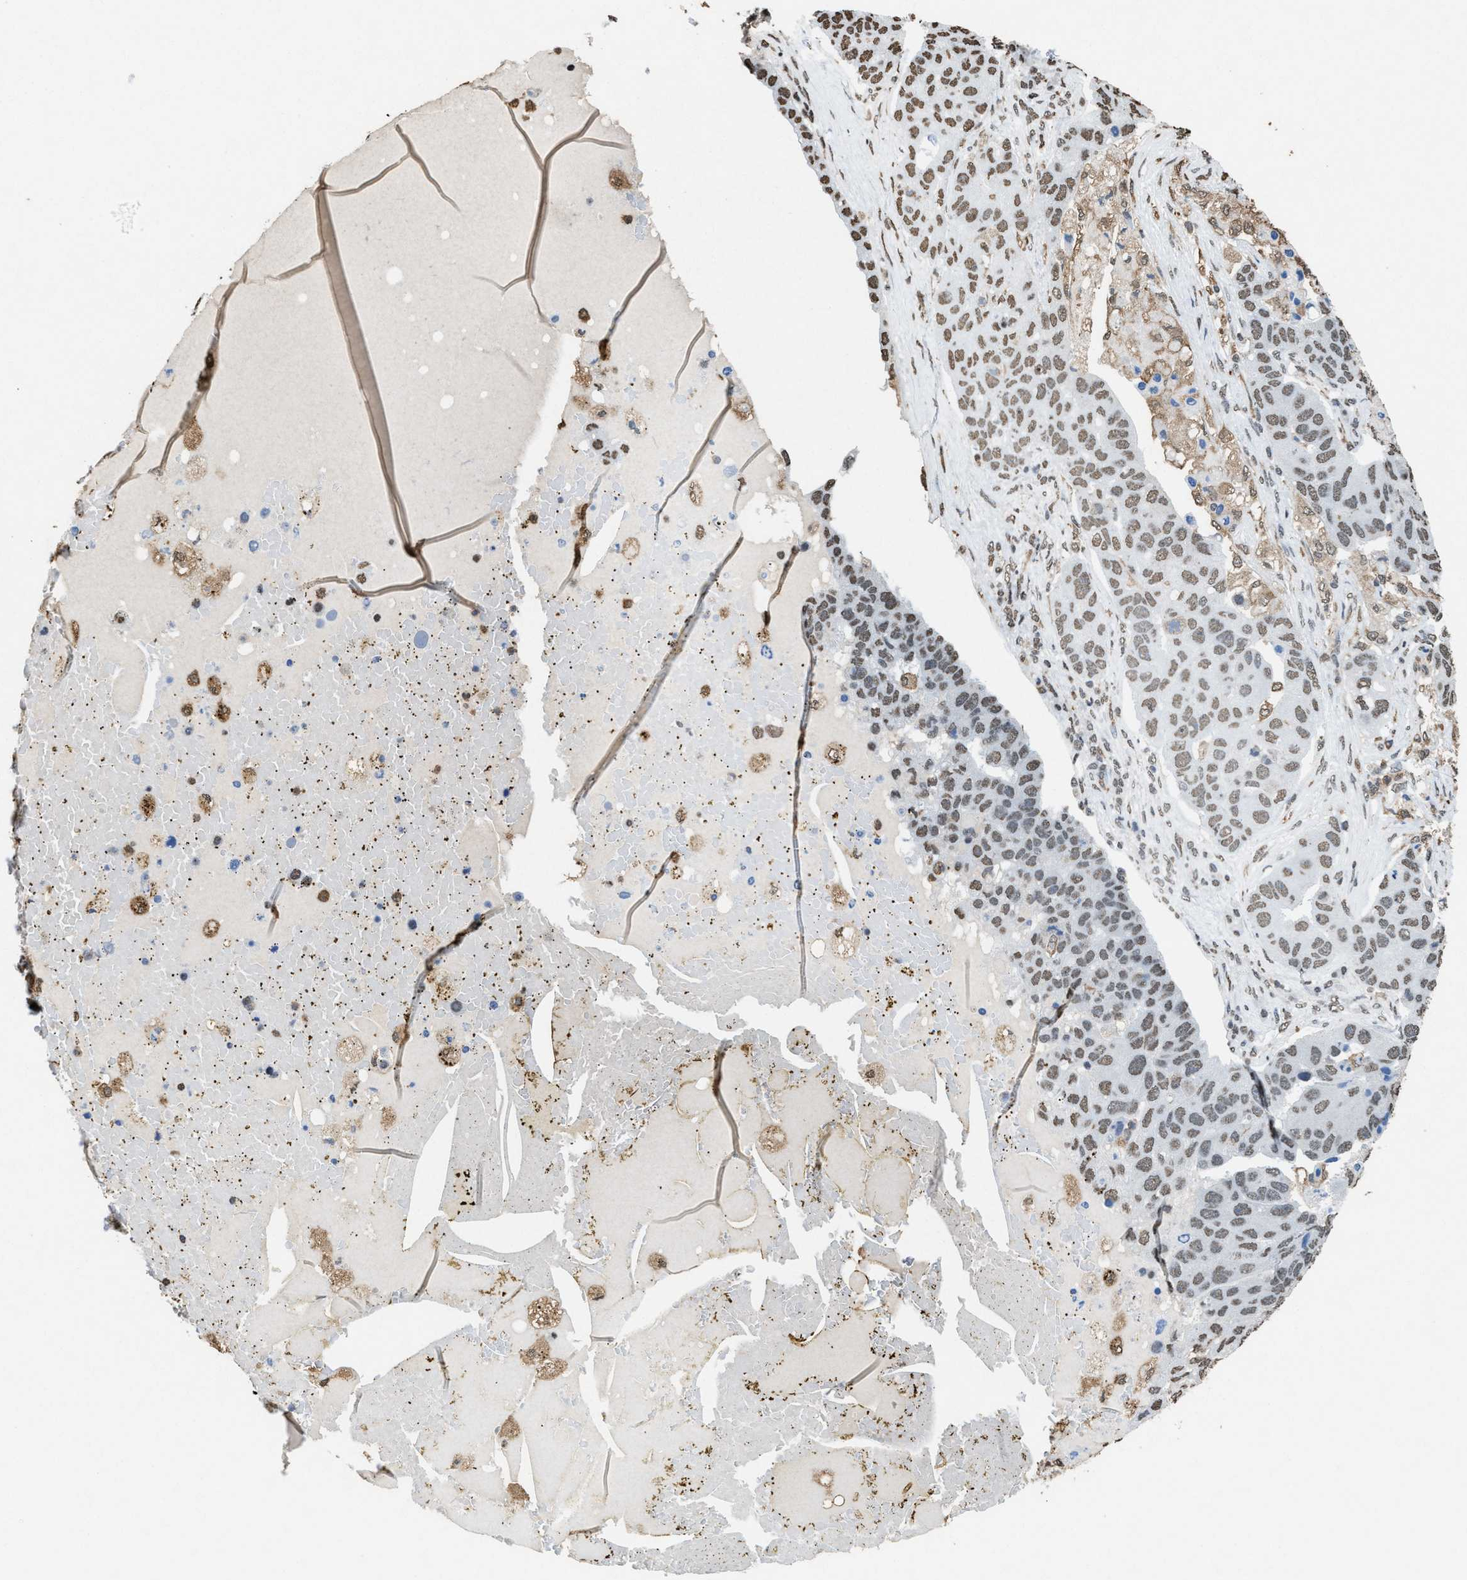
{"staining": {"intensity": "moderate", "quantity": "25%-75%", "location": "nuclear"}, "tissue": "pancreatic cancer", "cell_type": "Tumor cells", "image_type": "cancer", "snomed": [{"axis": "morphology", "description": "Adenocarcinoma, NOS"}, {"axis": "topography", "description": "Pancreas"}], "caption": "Moderate nuclear expression for a protein is seen in about 25%-75% of tumor cells of pancreatic cancer using immunohistochemistry (IHC).", "gene": "NUP88", "patient": {"sex": "female", "age": 61}}